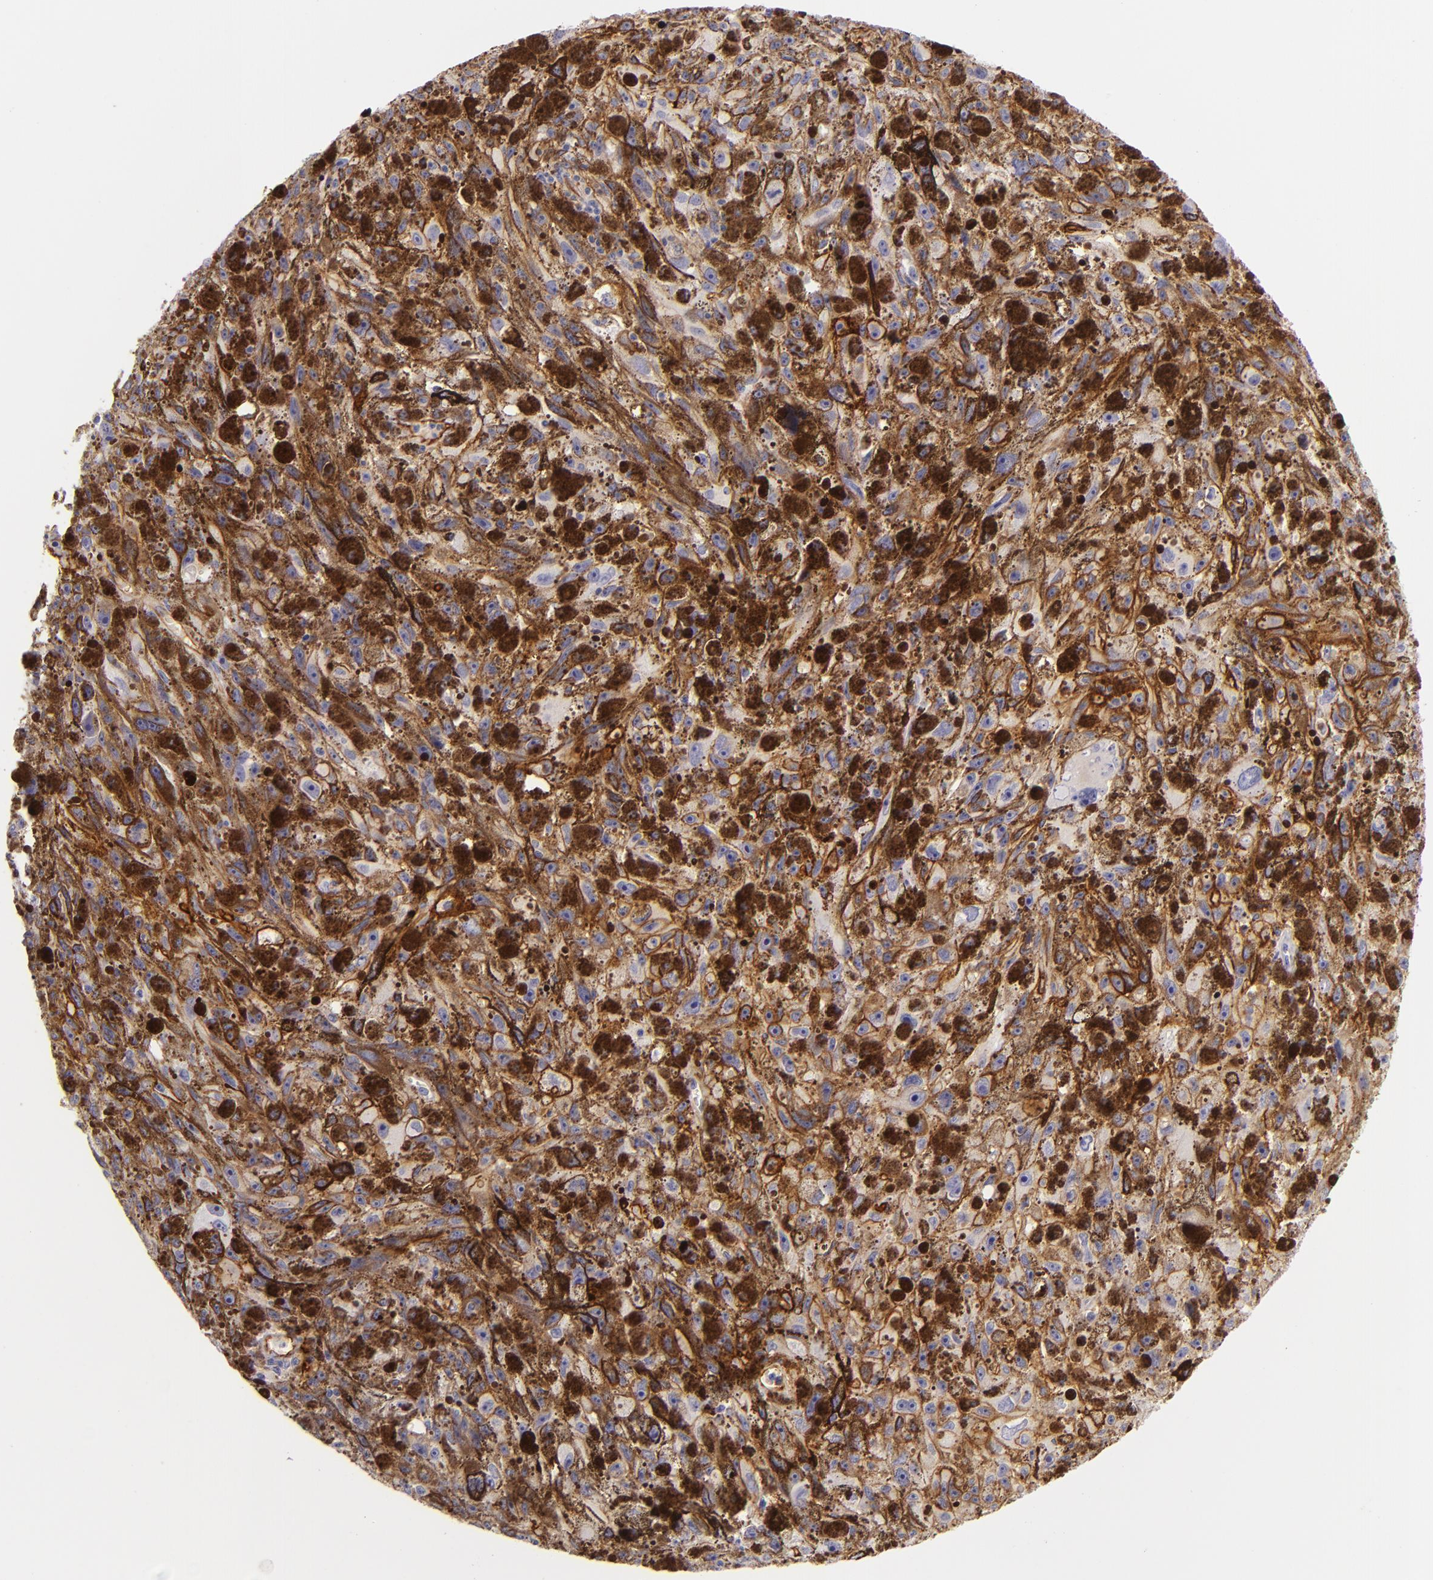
{"staining": {"intensity": "weak", "quantity": "25%-75%", "location": "cytoplasmic/membranous"}, "tissue": "melanoma", "cell_type": "Tumor cells", "image_type": "cancer", "snomed": [{"axis": "morphology", "description": "Malignant melanoma, NOS"}, {"axis": "topography", "description": "Skin"}], "caption": "Malignant melanoma stained with DAB (3,3'-diaminobenzidine) IHC displays low levels of weak cytoplasmic/membranous staining in approximately 25%-75% of tumor cells.", "gene": "ICAM1", "patient": {"sex": "female", "age": 104}}